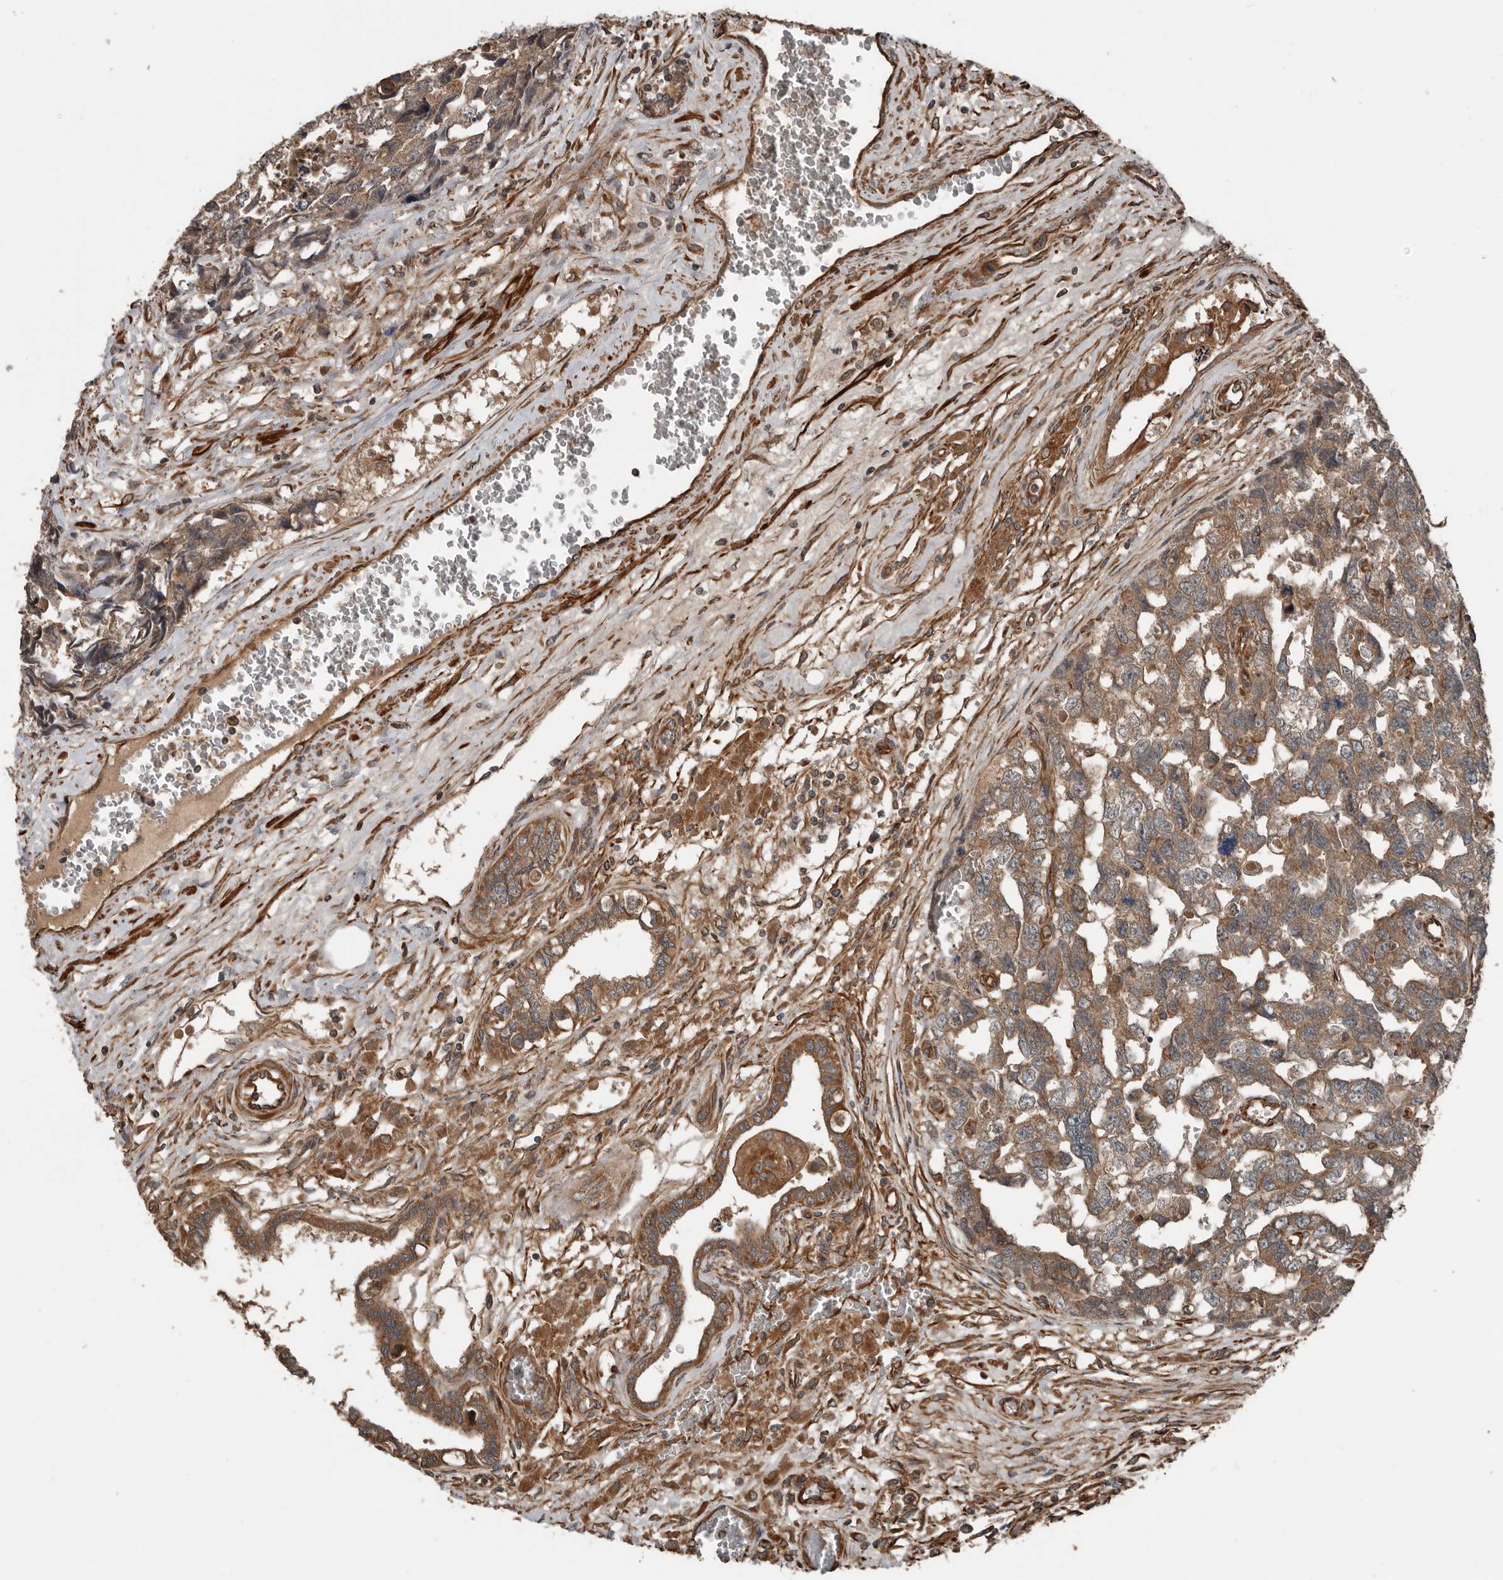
{"staining": {"intensity": "moderate", "quantity": ">75%", "location": "cytoplasmic/membranous"}, "tissue": "testis cancer", "cell_type": "Tumor cells", "image_type": "cancer", "snomed": [{"axis": "morphology", "description": "Carcinoma, Embryonal, NOS"}, {"axis": "topography", "description": "Testis"}], "caption": "The immunohistochemical stain highlights moderate cytoplasmic/membranous expression in tumor cells of testis cancer tissue.", "gene": "YOD1", "patient": {"sex": "male", "age": 31}}